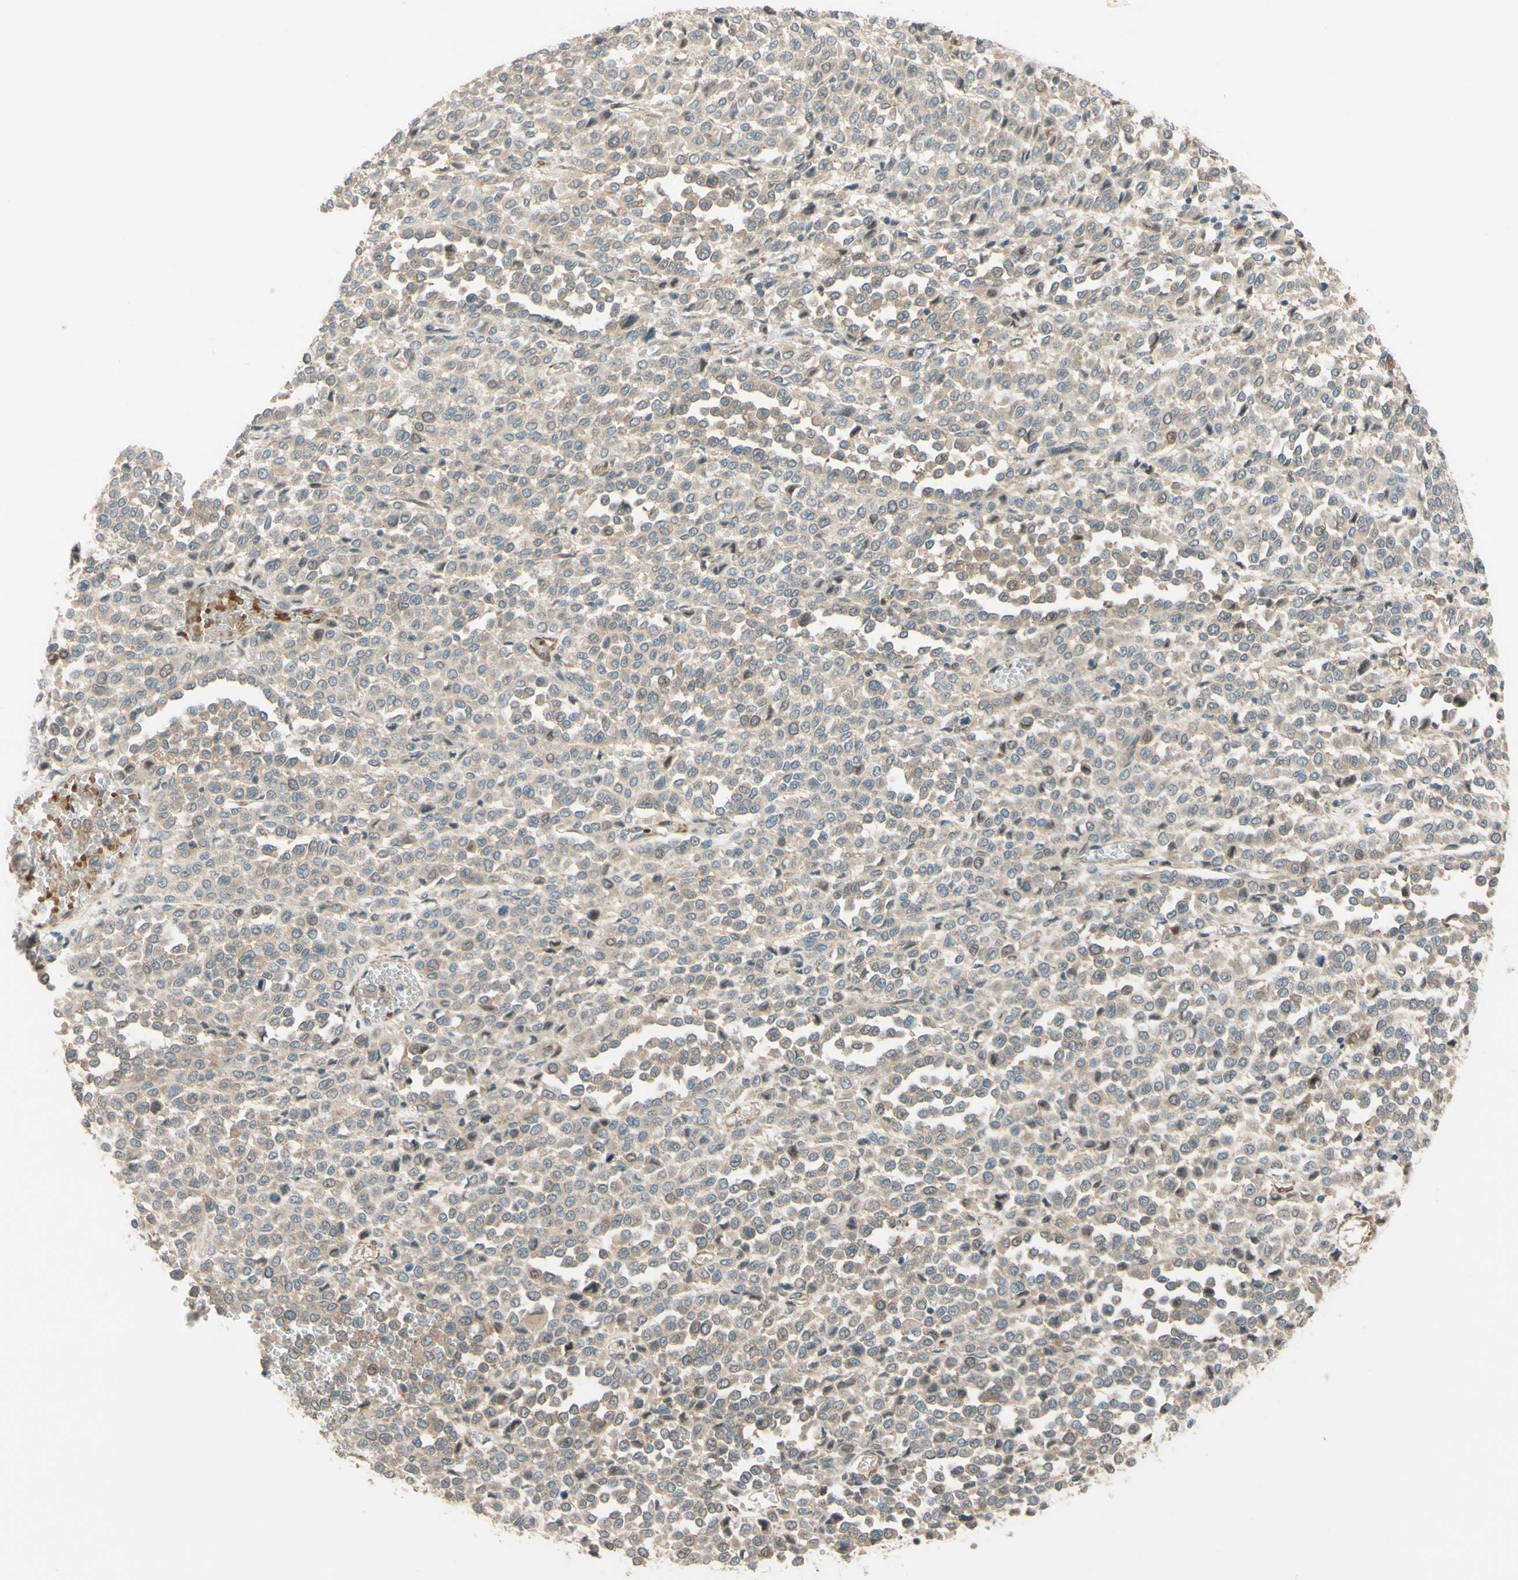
{"staining": {"intensity": "weak", "quantity": ">75%", "location": "cytoplasmic/membranous"}, "tissue": "melanoma", "cell_type": "Tumor cells", "image_type": "cancer", "snomed": [{"axis": "morphology", "description": "Malignant melanoma, Metastatic site"}, {"axis": "topography", "description": "Pancreas"}], "caption": "A high-resolution image shows IHC staining of melanoma, which displays weak cytoplasmic/membranous positivity in about >75% of tumor cells.", "gene": "ADAM17", "patient": {"sex": "female", "age": 30}}